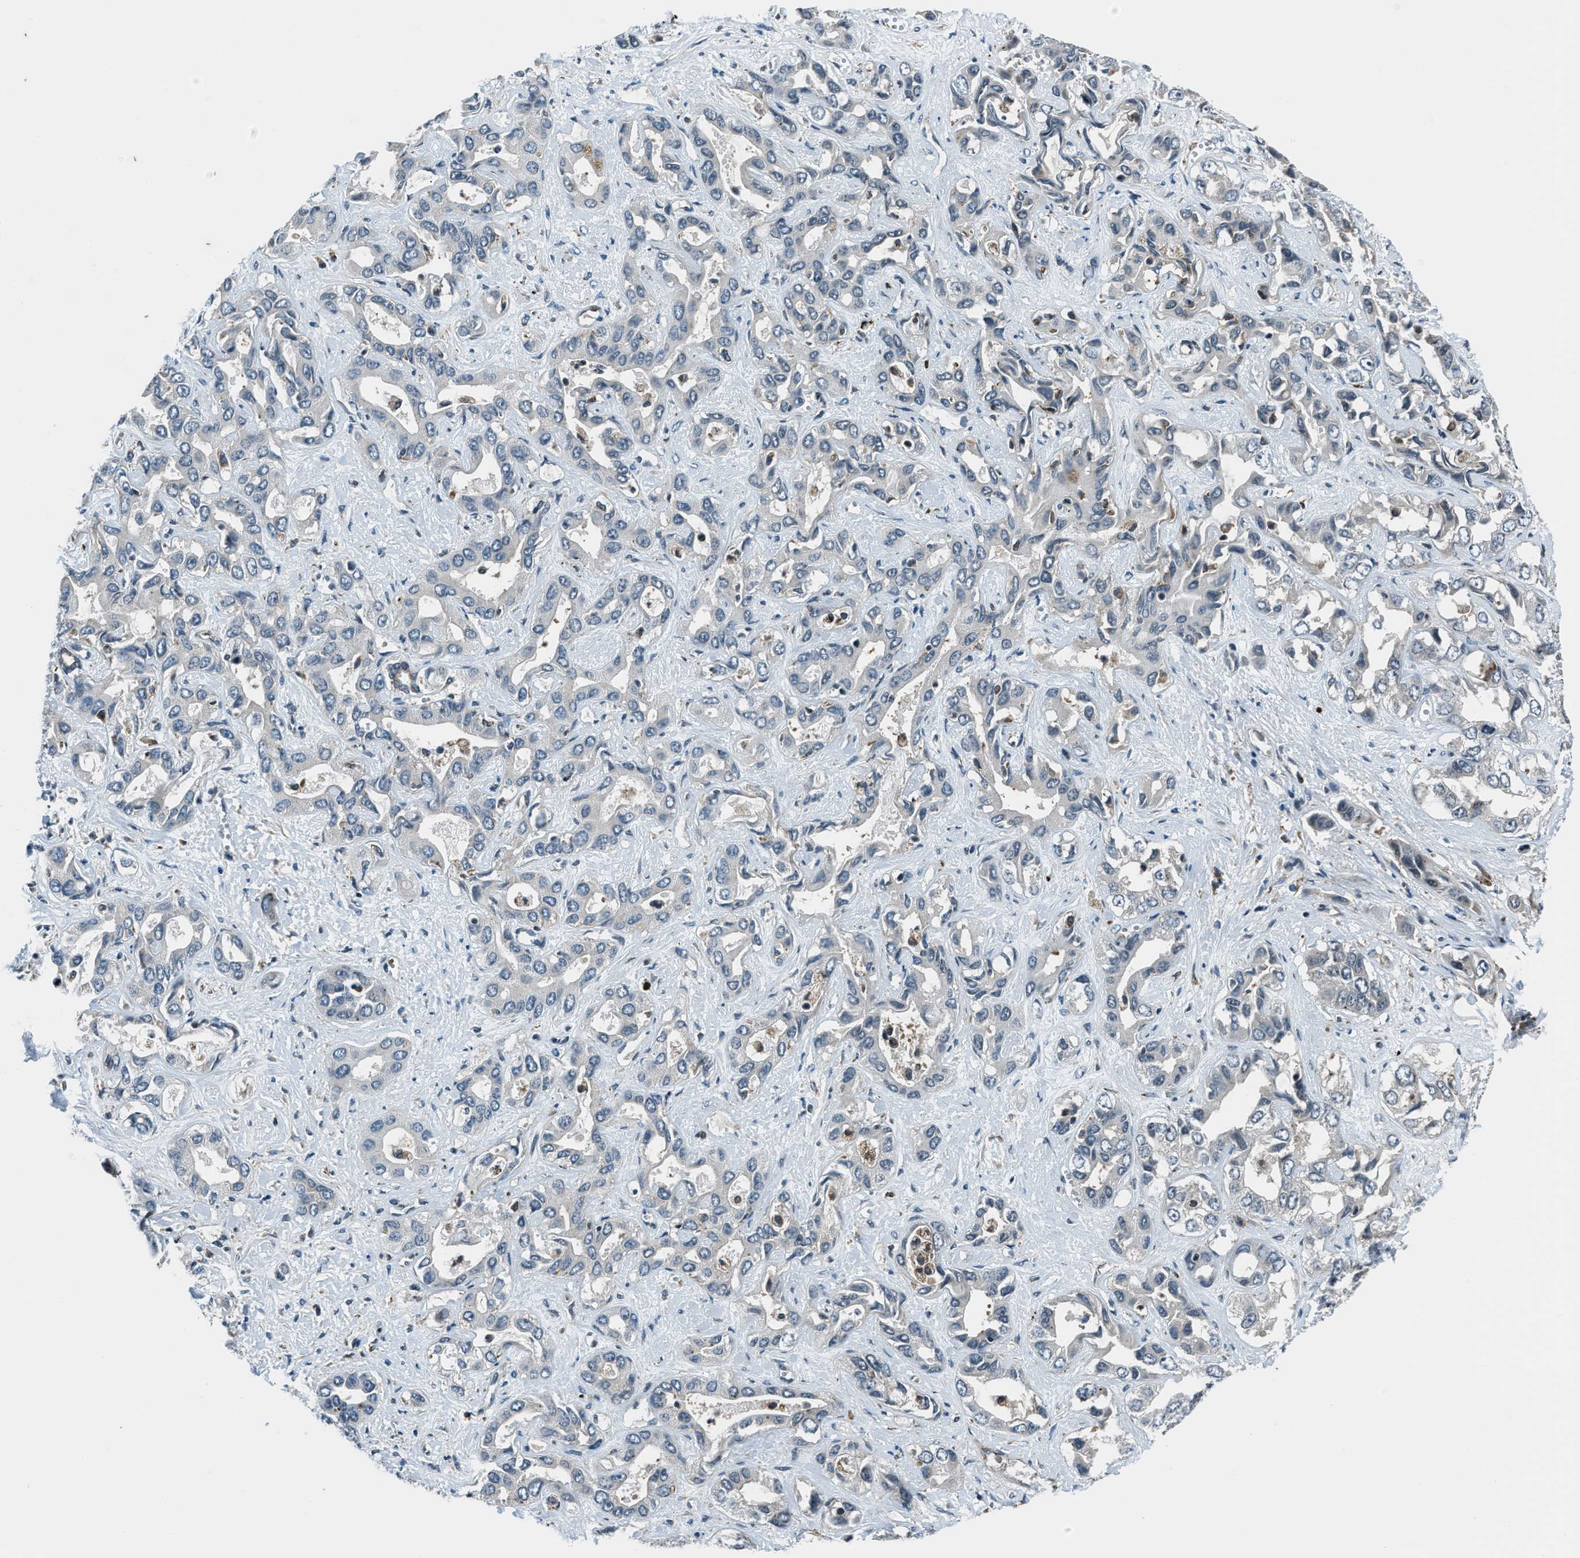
{"staining": {"intensity": "weak", "quantity": "<25%", "location": "cytoplasmic/membranous"}, "tissue": "liver cancer", "cell_type": "Tumor cells", "image_type": "cancer", "snomed": [{"axis": "morphology", "description": "Cholangiocarcinoma"}, {"axis": "topography", "description": "Liver"}], "caption": "Image shows no significant protein staining in tumor cells of cholangiocarcinoma (liver).", "gene": "ACTL9", "patient": {"sex": "female", "age": 52}}